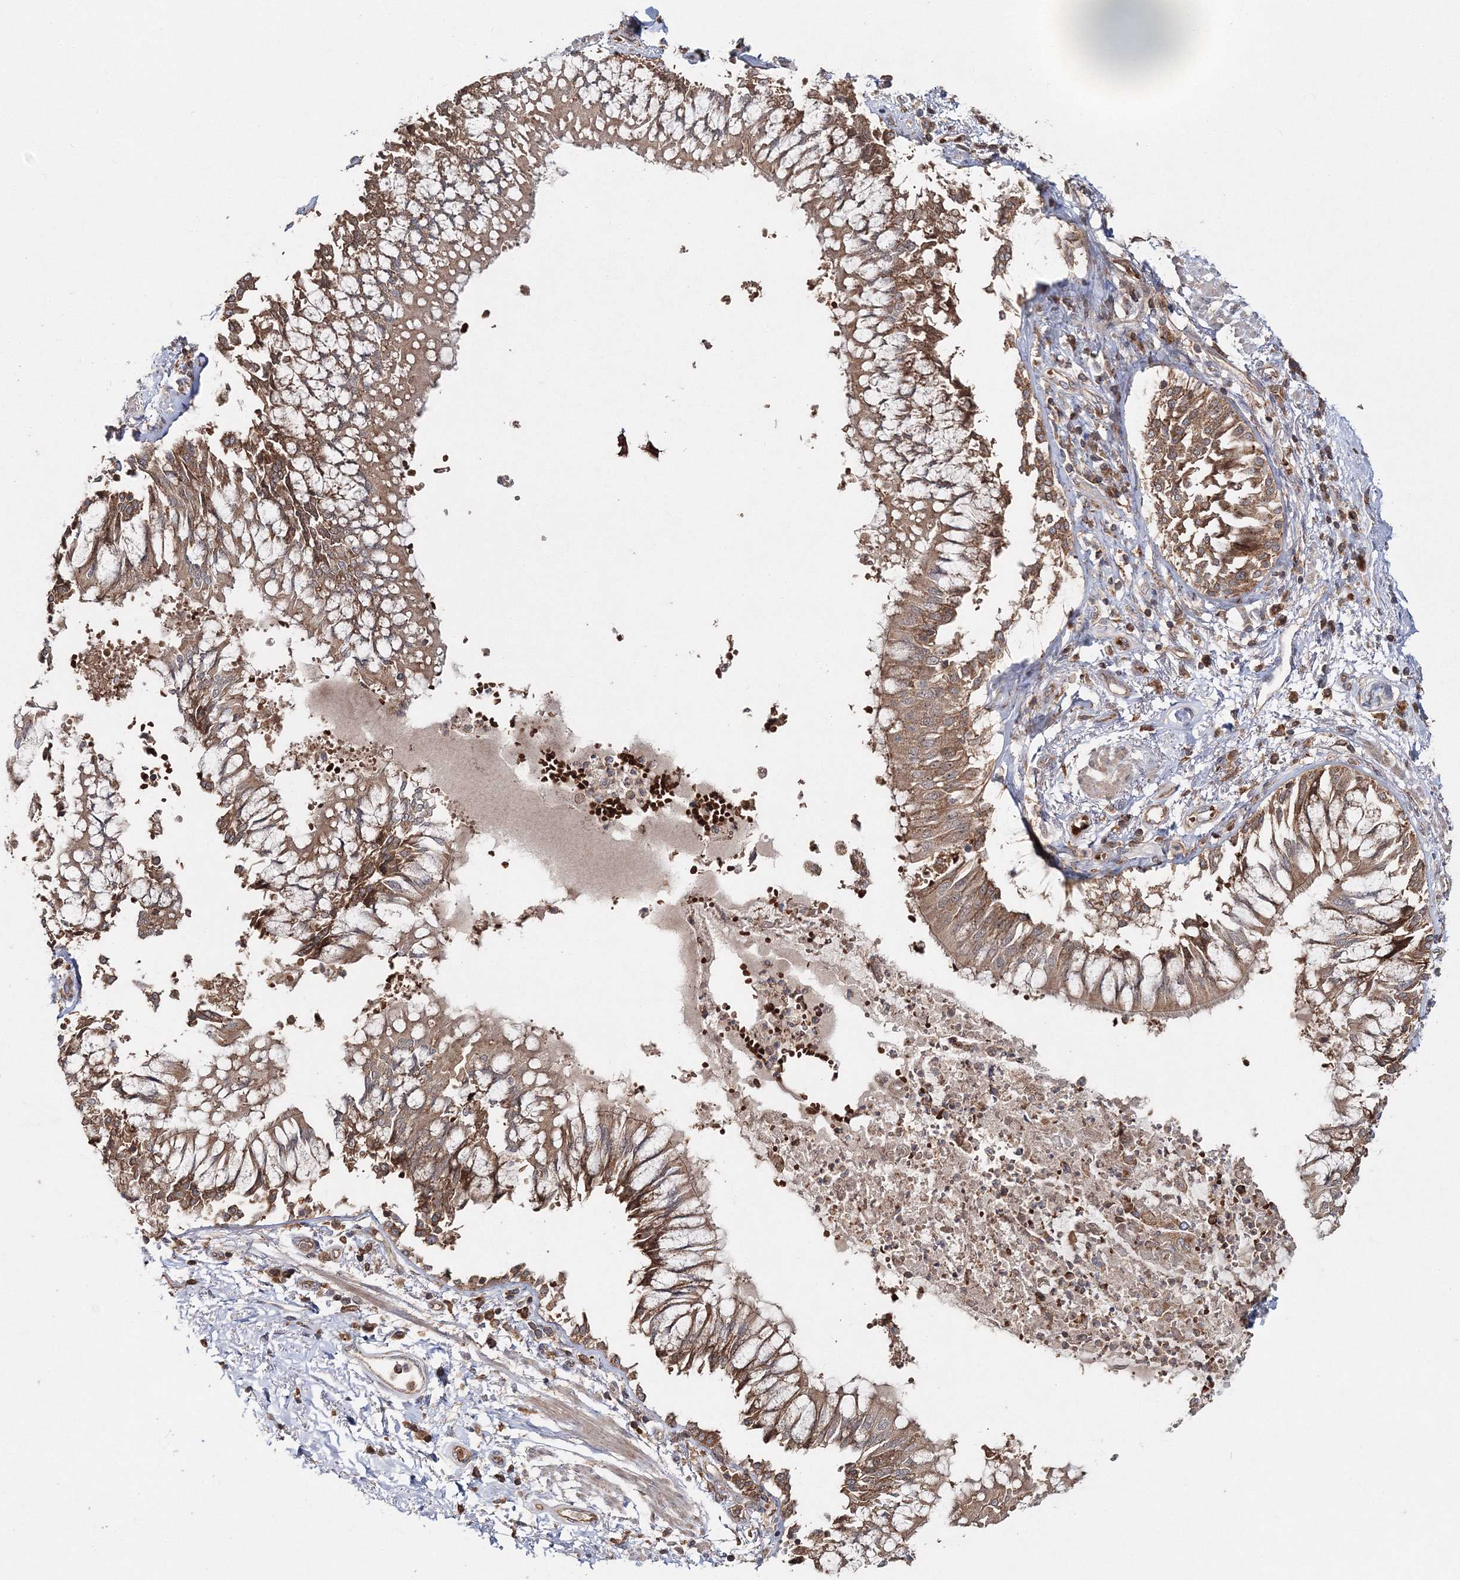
{"staining": {"intensity": "strong", "quantity": "25%-75%", "location": "cytoplasmic/membranous"}, "tissue": "bronchus", "cell_type": "Respiratory epithelial cells", "image_type": "normal", "snomed": [{"axis": "morphology", "description": "Normal tissue, NOS"}, {"axis": "topography", "description": "Cartilage tissue"}, {"axis": "topography", "description": "Bronchus"}, {"axis": "topography", "description": "Lung"}], "caption": "Protein positivity by immunohistochemistry (IHC) displays strong cytoplasmic/membranous expression in approximately 25%-75% of respiratory epithelial cells in benign bronchus. (IHC, brightfield microscopy, high magnification).", "gene": "PCBD2", "patient": {"sex": "female", "age": 49}}